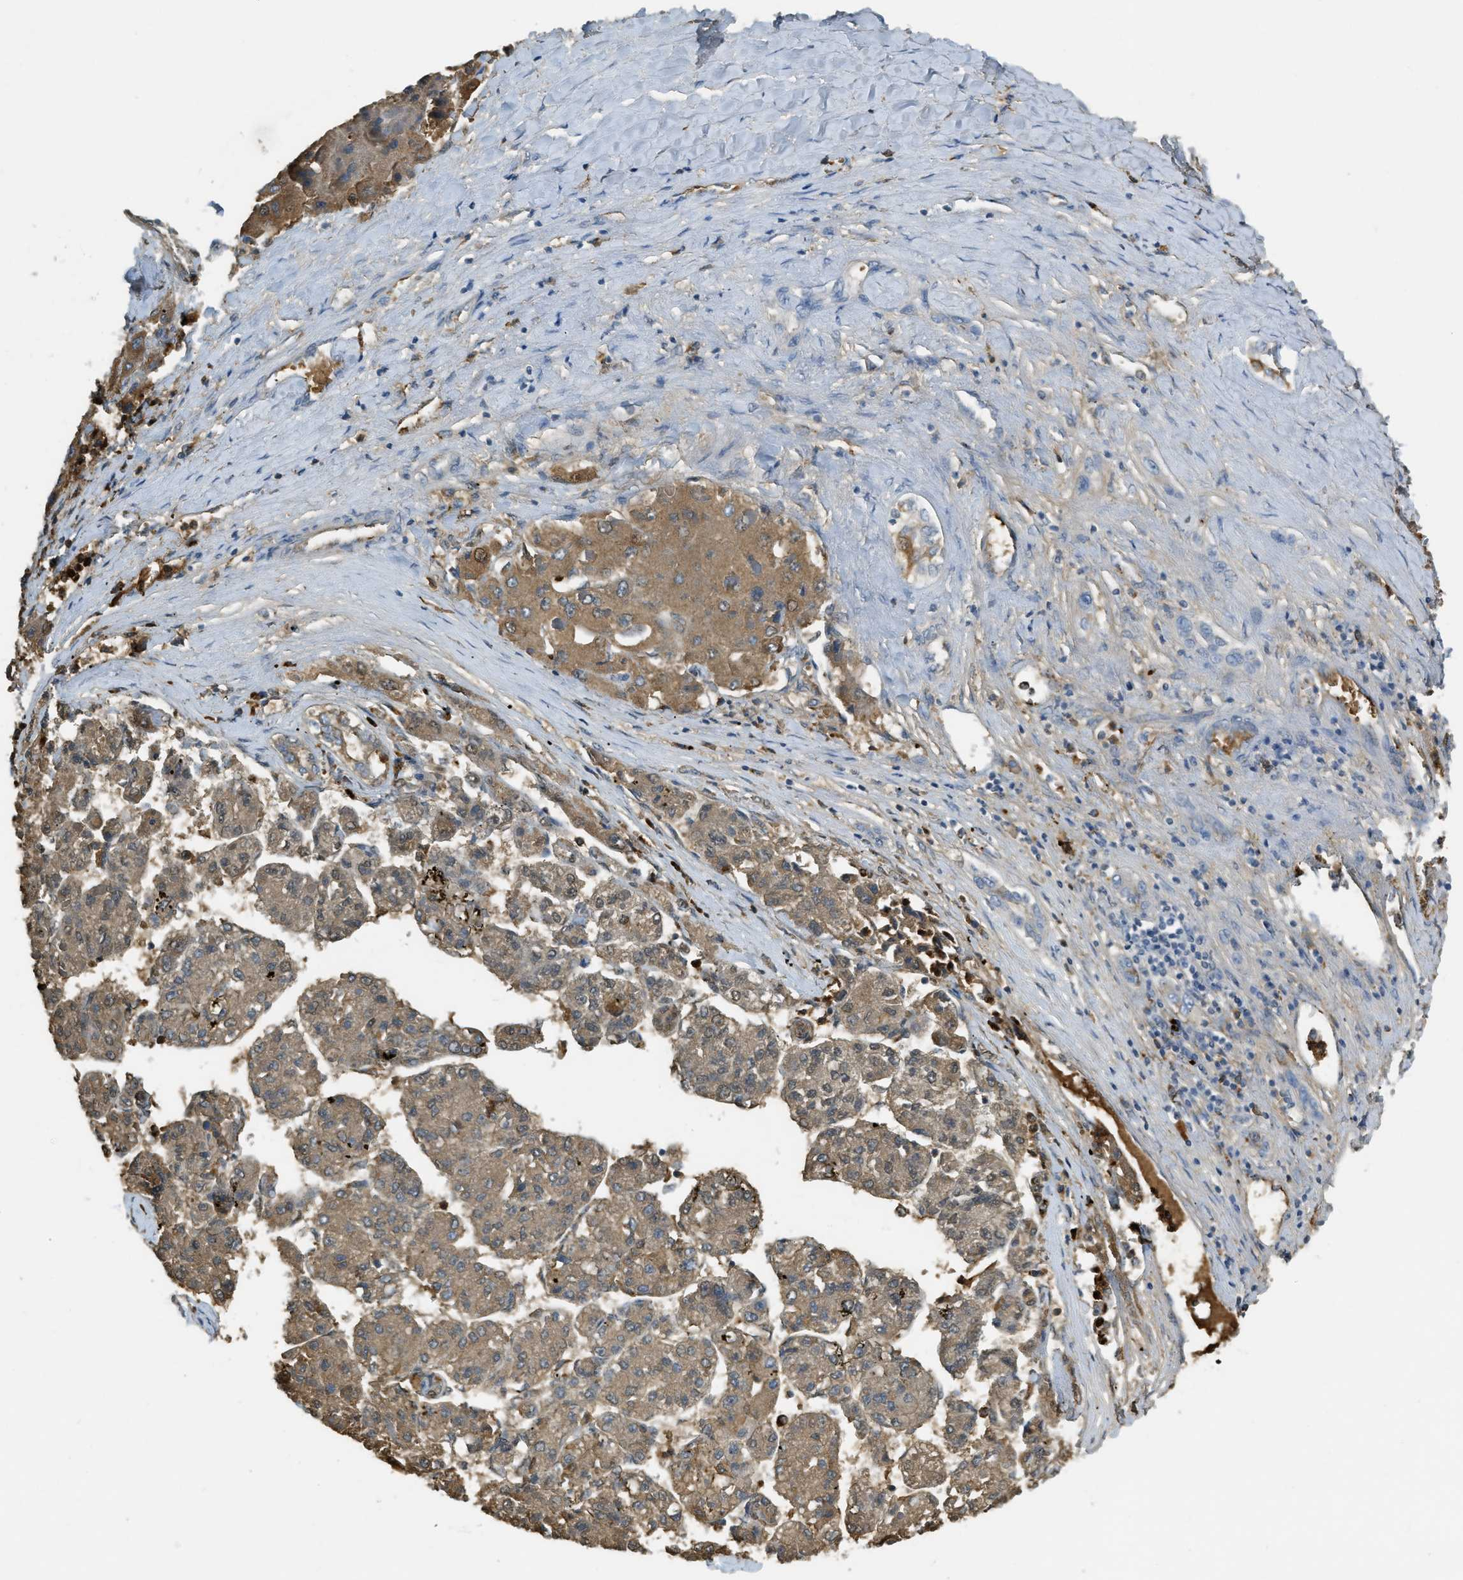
{"staining": {"intensity": "weak", "quantity": ">75%", "location": "cytoplasmic/membranous"}, "tissue": "liver cancer", "cell_type": "Tumor cells", "image_type": "cancer", "snomed": [{"axis": "morphology", "description": "Carcinoma, Hepatocellular, NOS"}, {"axis": "topography", "description": "Liver"}], "caption": "Protein analysis of liver cancer tissue shows weak cytoplasmic/membranous expression in about >75% of tumor cells. (IHC, brightfield microscopy, high magnification).", "gene": "PRTN3", "patient": {"sex": "female", "age": 73}}